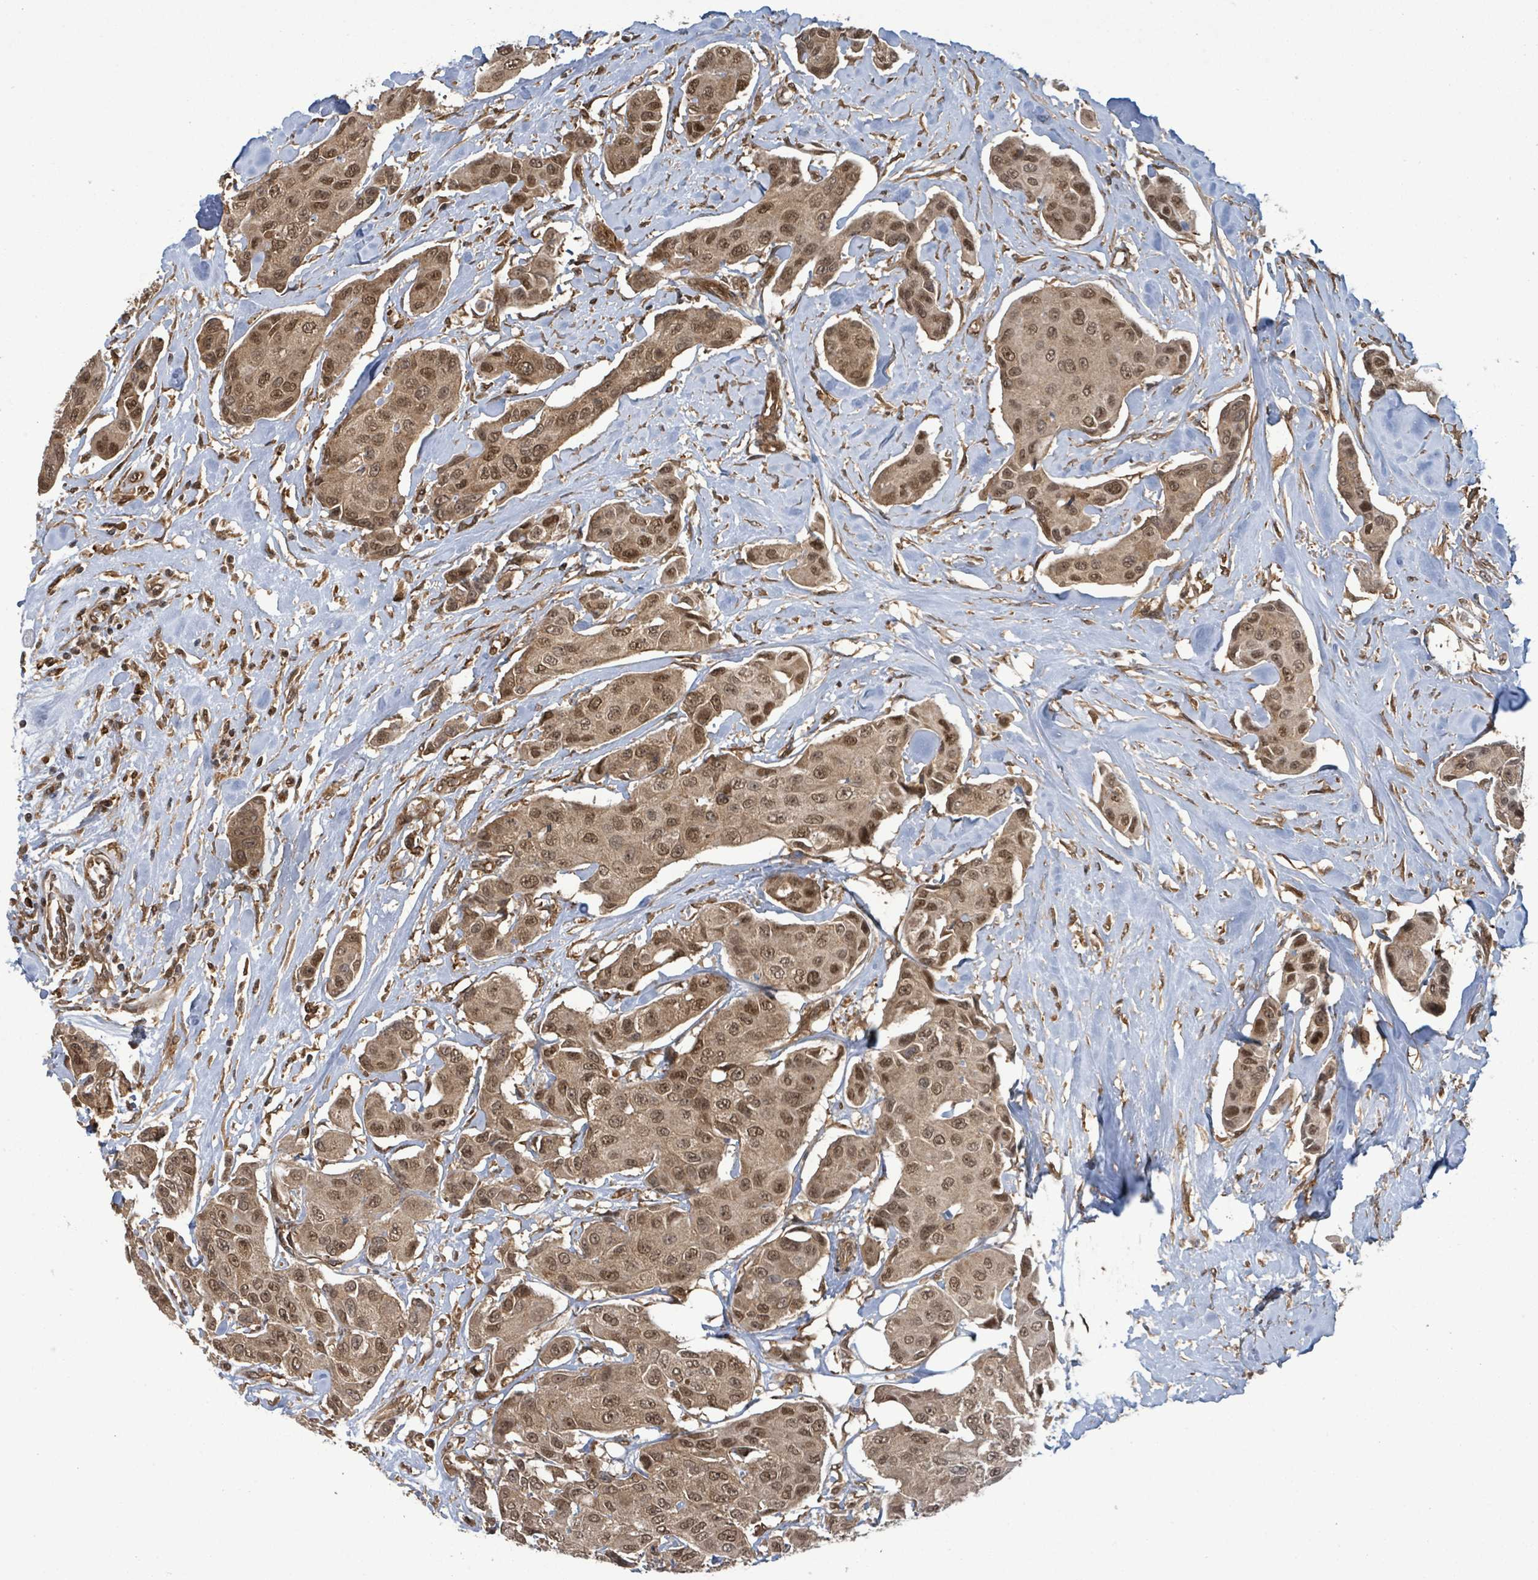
{"staining": {"intensity": "moderate", "quantity": ">75%", "location": "cytoplasmic/membranous,nuclear"}, "tissue": "breast cancer", "cell_type": "Tumor cells", "image_type": "cancer", "snomed": [{"axis": "morphology", "description": "Duct carcinoma"}, {"axis": "topography", "description": "Breast"}, {"axis": "topography", "description": "Lymph node"}], "caption": "Tumor cells display medium levels of moderate cytoplasmic/membranous and nuclear positivity in about >75% of cells in invasive ductal carcinoma (breast).", "gene": "KLC1", "patient": {"sex": "female", "age": 80}}